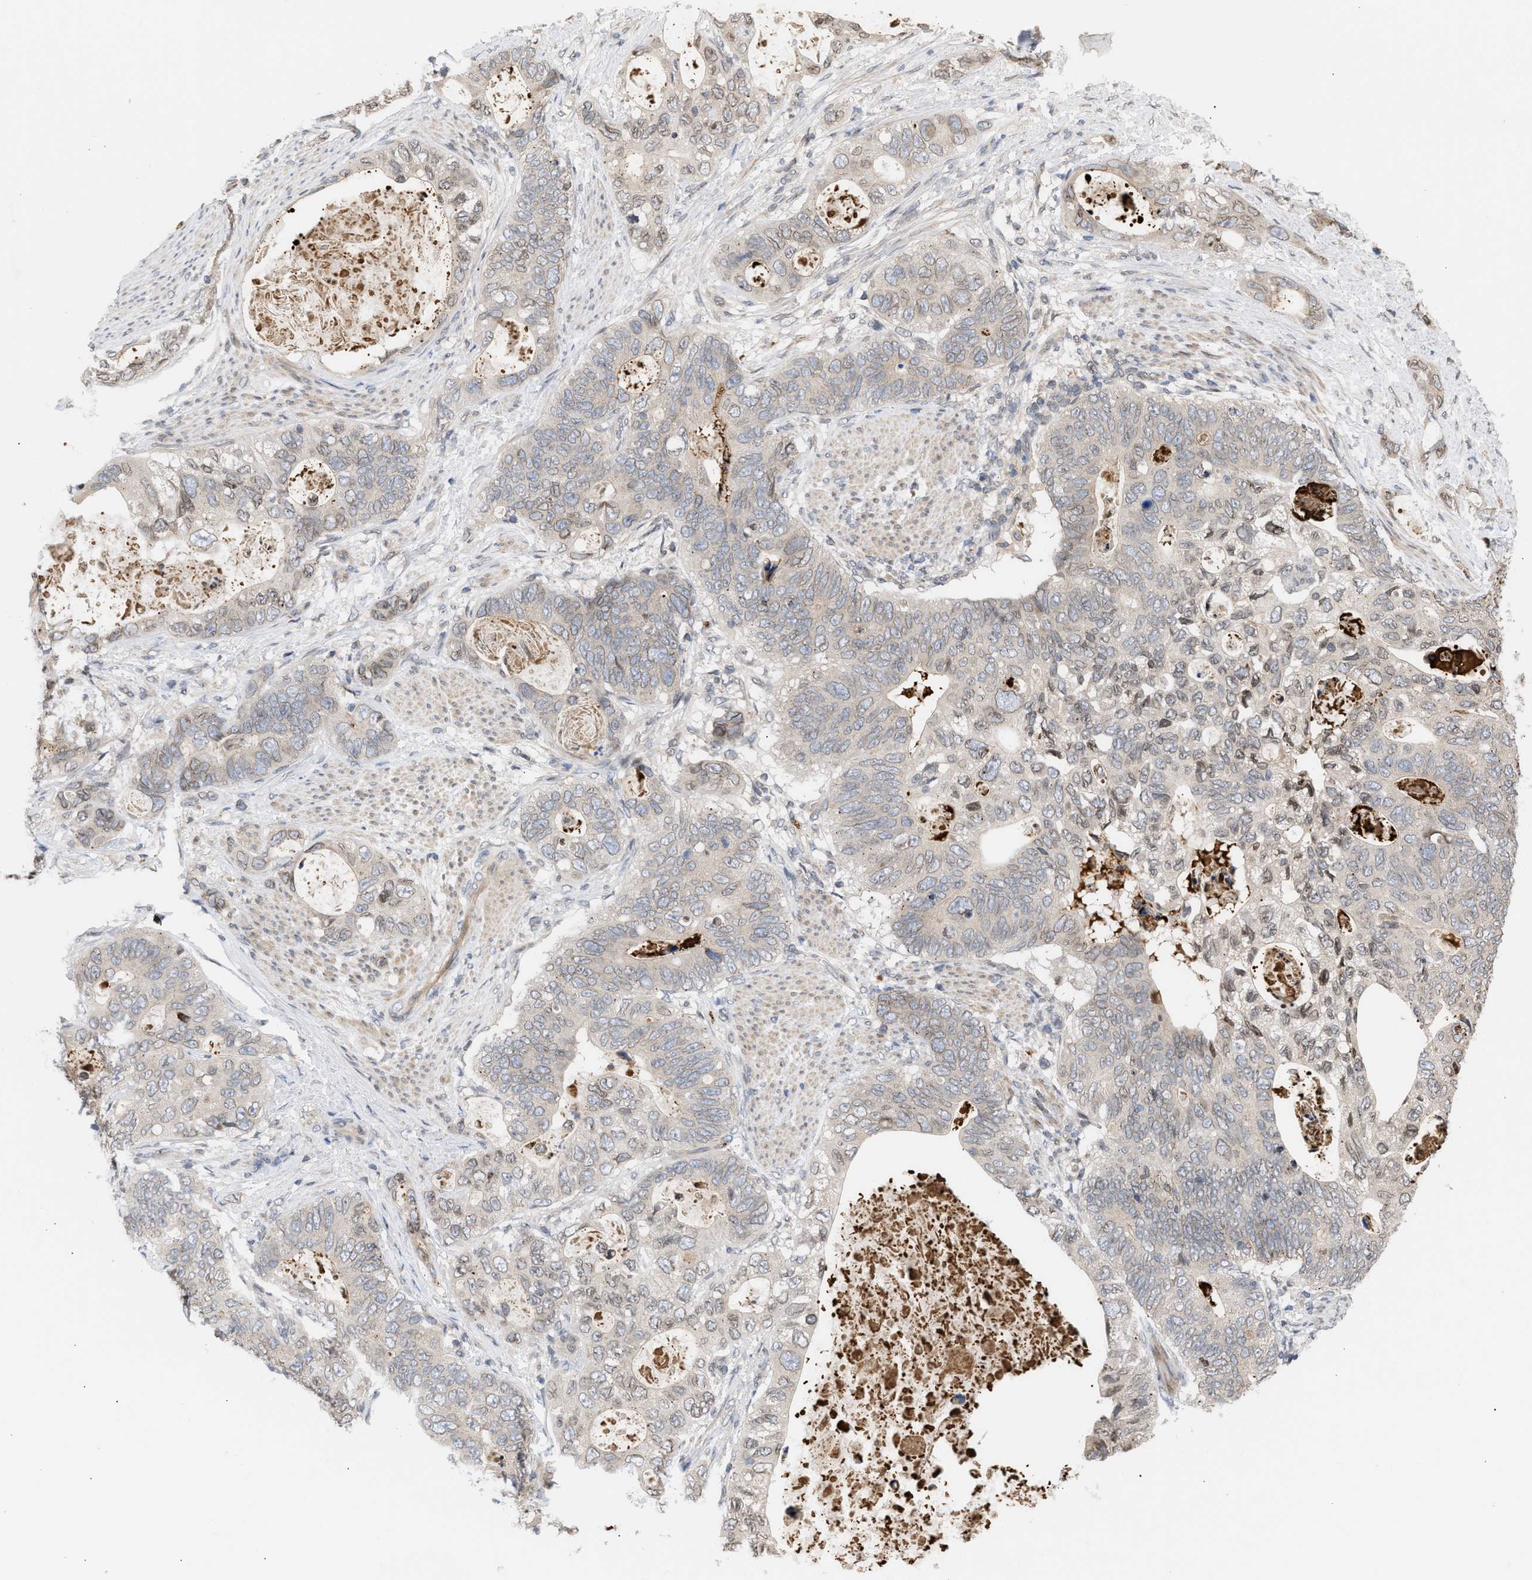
{"staining": {"intensity": "negative", "quantity": "none", "location": "none"}, "tissue": "stomach cancer", "cell_type": "Tumor cells", "image_type": "cancer", "snomed": [{"axis": "morphology", "description": "Normal tissue, NOS"}, {"axis": "morphology", "description": "Adenocarcinoma, NOS"}, {"axis": "topography", "description": "Stomach"}], "caption": "Immunohistochemistry image of human stomach adenocarcinoma stained for a protein (brown), which shows no positivity in tumor cells.", "gene": "NUP62", "patient": {"sex": "female", "age": 89}}